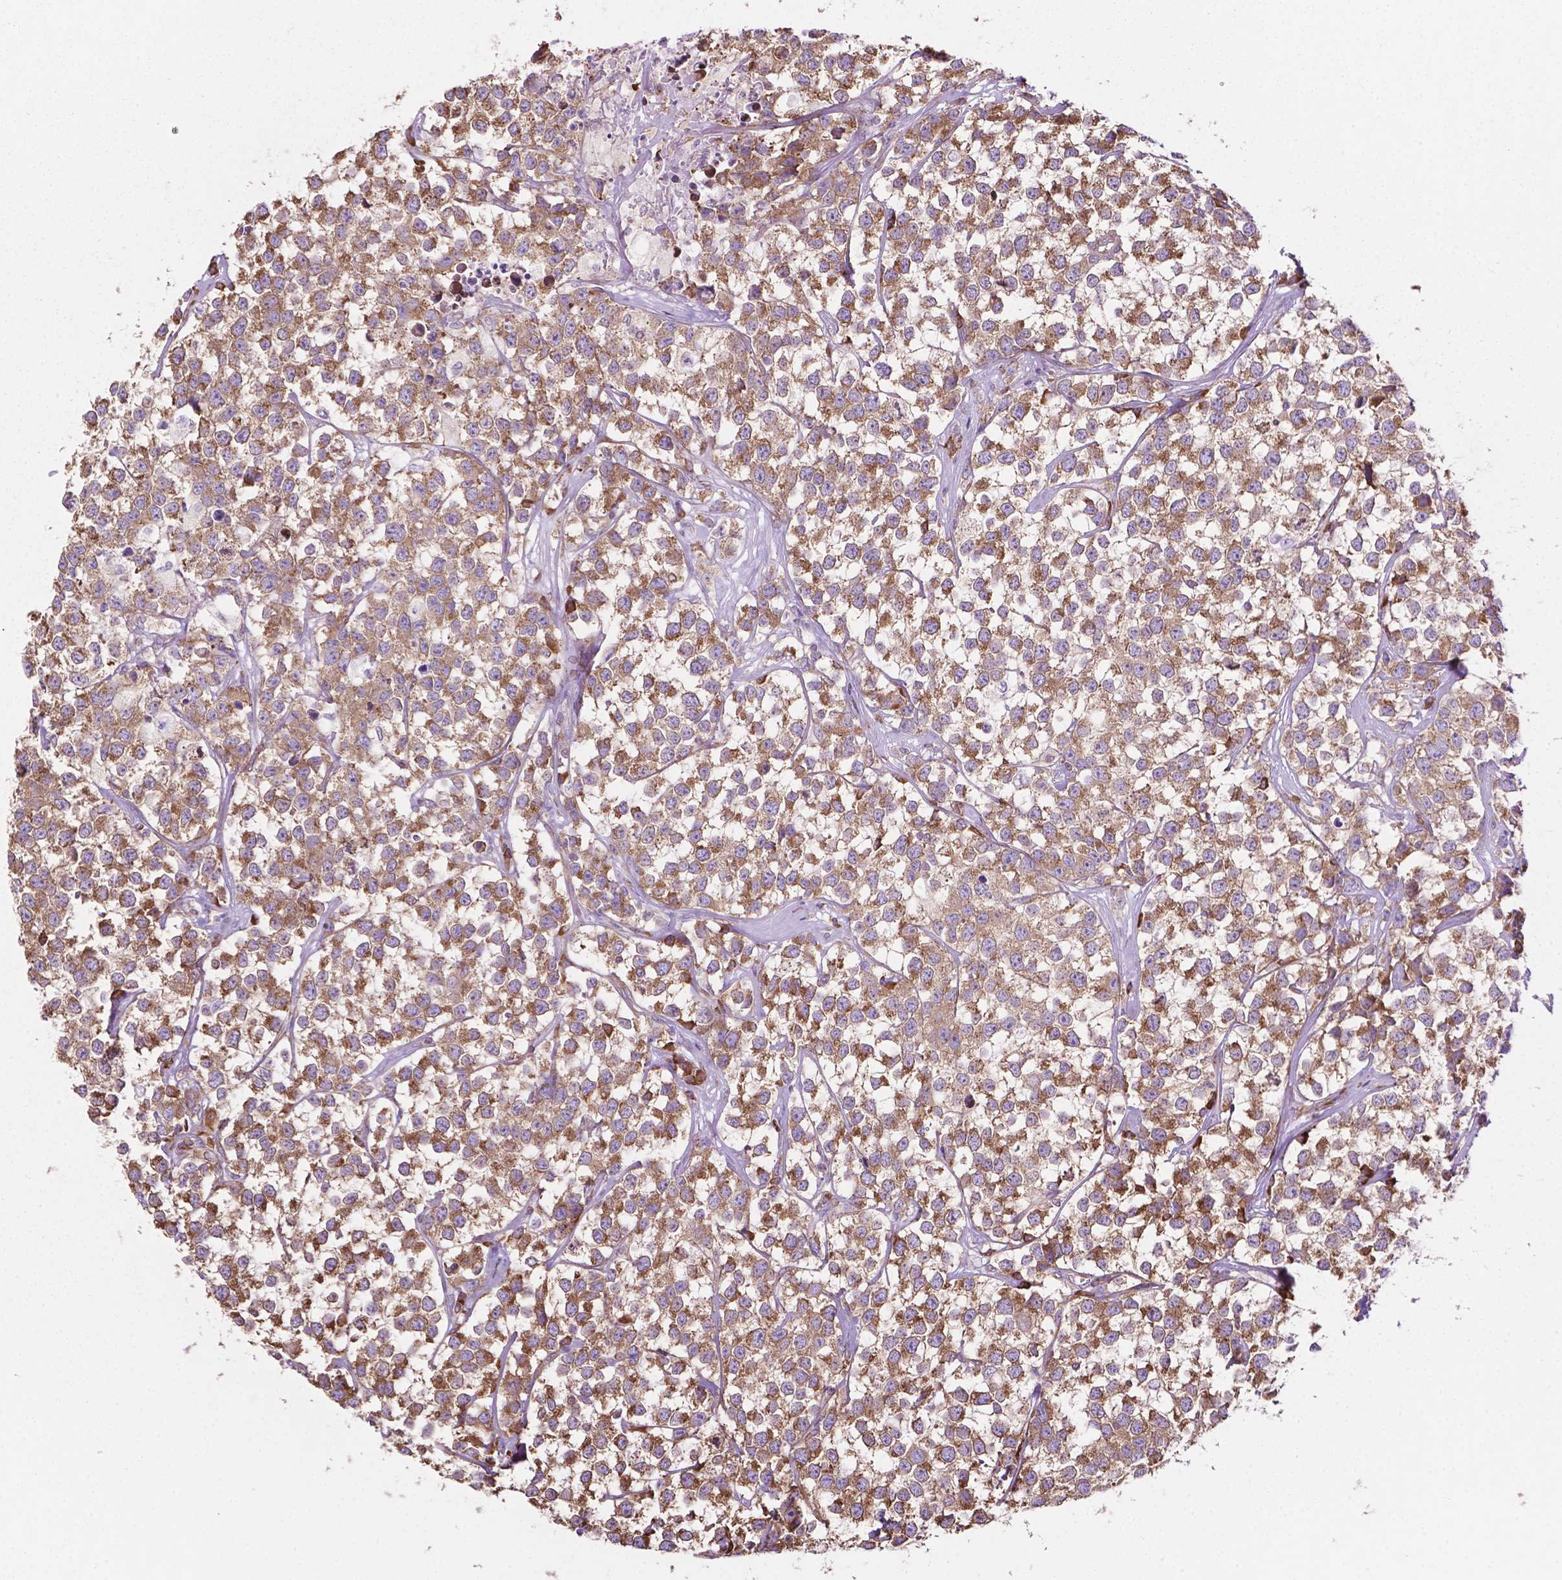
{"staining": {"intensity": "moderate", "quantity": ">75%", "location": "cytoplasmic/membranous"}, "tissue": "testis cancer", "cell_type": "Tumor cells", "image_type": "cancer", "snomed": [{"axis": "morphology", "description": "Seminoma, NOS"}, {"axis": "topography", "description": "Testis"}], "caption": "Testis cancer stained with a brown dye demonstrates moderate cytoplasmic/membranous positive staining in approximately >75% of tumor cells.", "gene": "RPL29", "patient": {"sex": "male", "age": 59}}